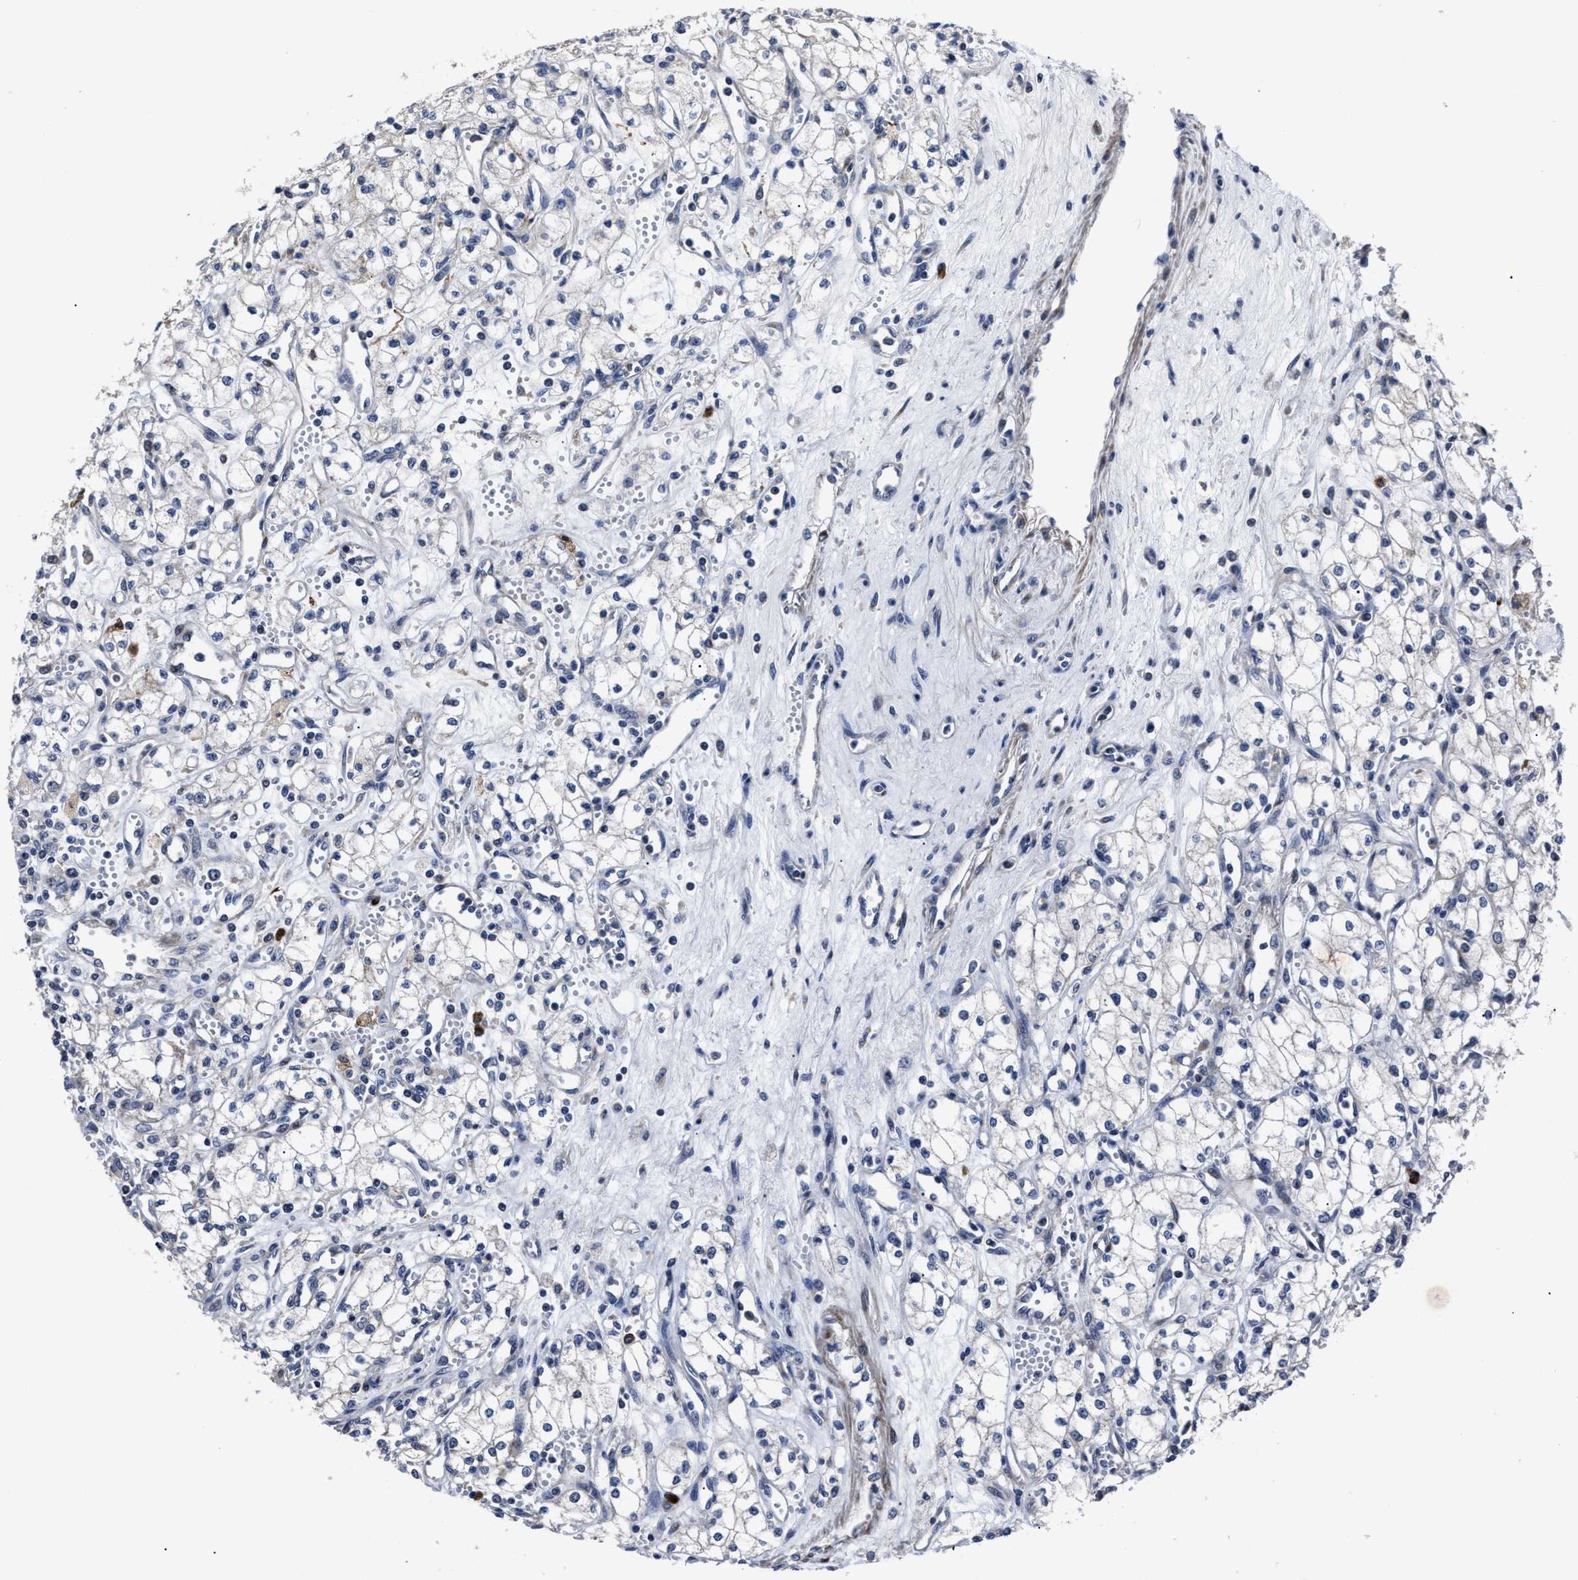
{"staining": {"intensity": "negative", "quantity": "none", "location": "none"}, "tissue": "renal cancer", "cell_type": "Tumor cells", "image_type": "cancer", "snomed": [{"axis": "morphology", "description": "Adenocarcinoma, NOS"}, {"axis": "topography", "description": "Kidney"}], "caption": "Tumor cells show no significant protein staining in renal adenocarcinoma.", "gene": "RSBN1L", "patient": {"sex": "male", "age": 59}}